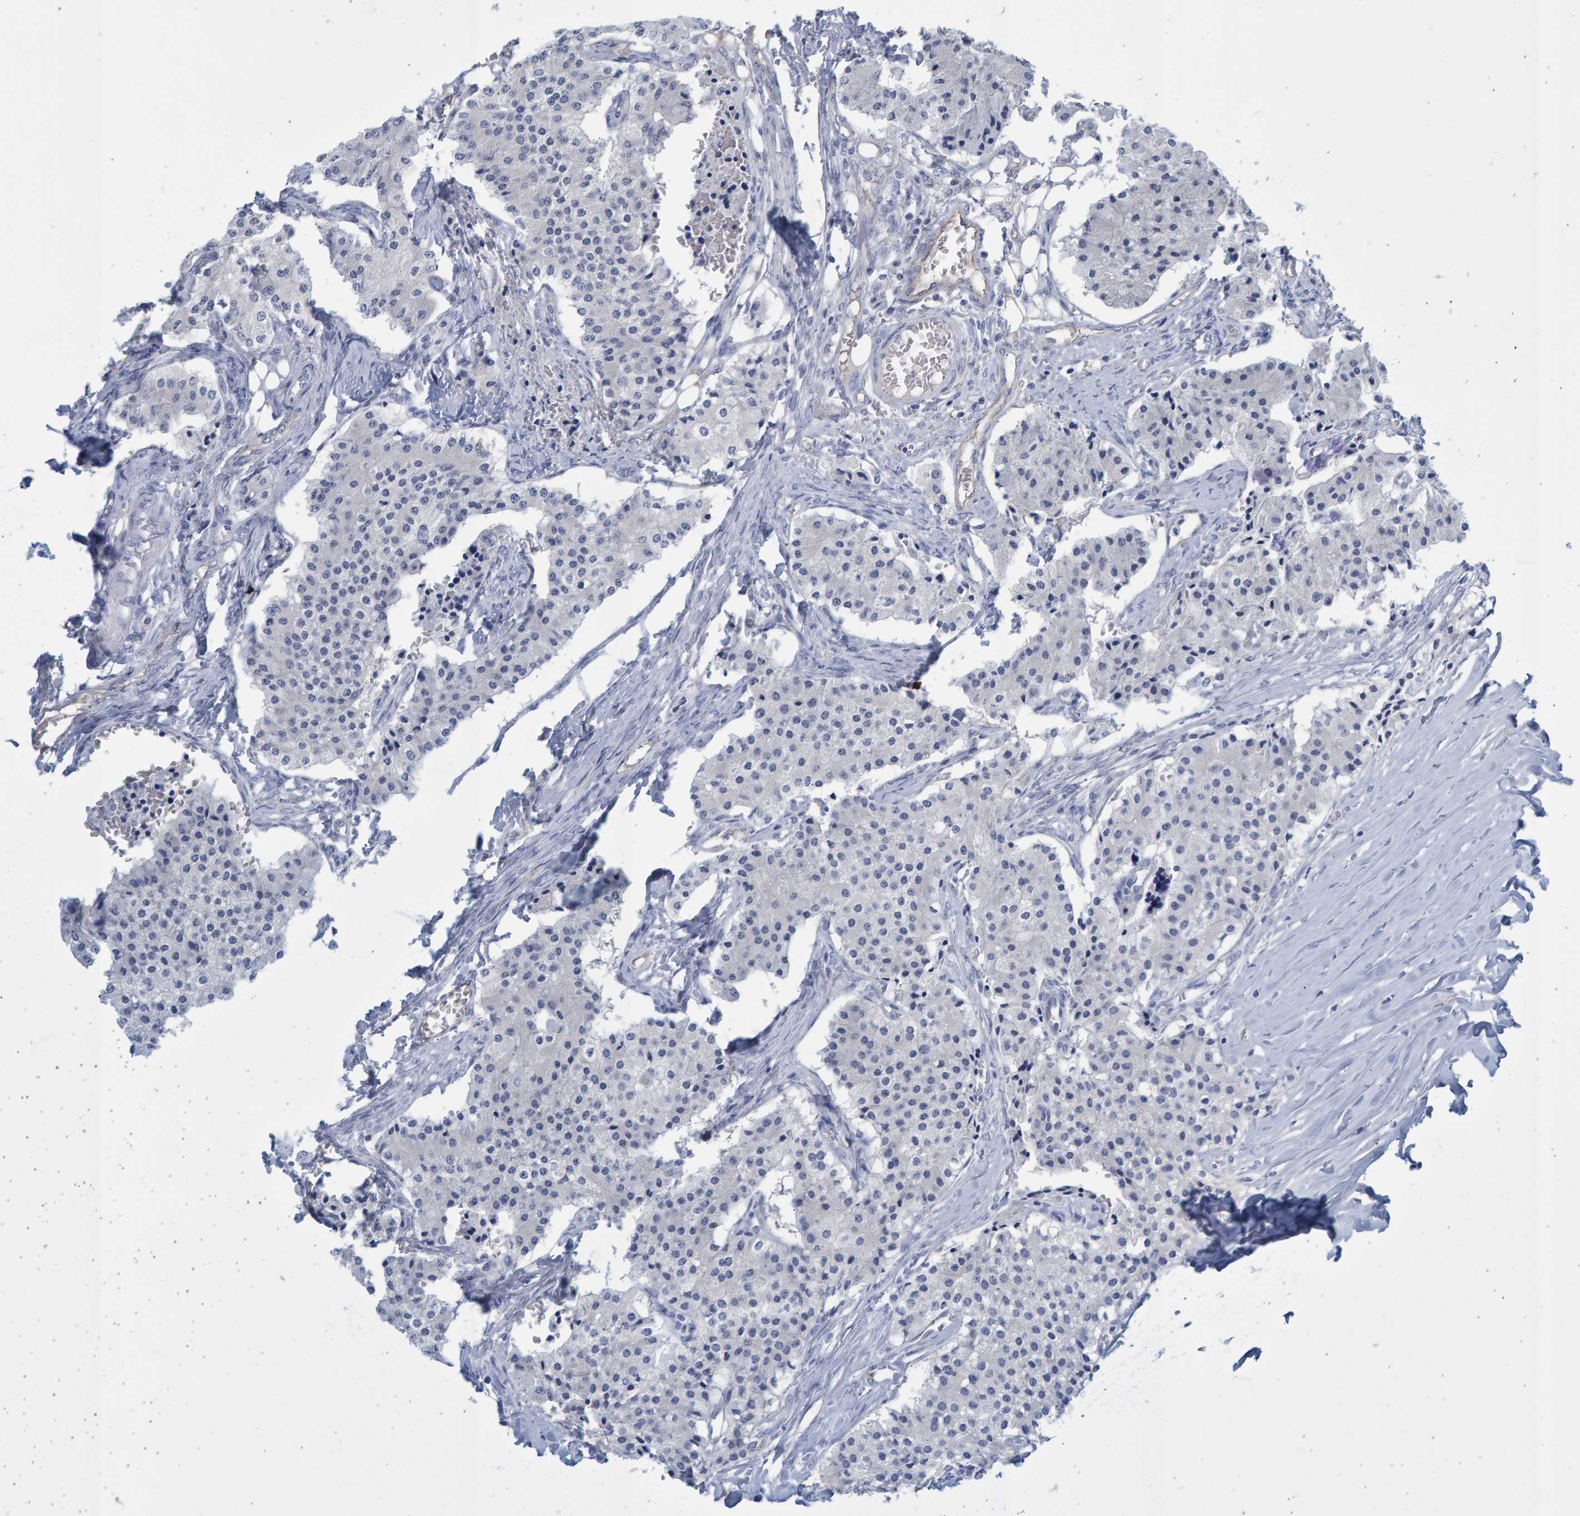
{"staining": {"intensity": "negative", "quantity": "none", "location": "none"}, "tissue": "carcinoid", "cell_type": "Tumor cells", "image_type": "cancer", "snomed": [{"axis": "morphology", "description": "Carcinoid, malignant, NOS"}, {"axis": "topography", "description": "Colon"}], "caption": "Human carcinoid stained for a protein using immunohistochemistry (IHC) exhibits no expression in tumor cells.", "gene": "SLC34A3", "patient": {"sex": "female", "age": 52}}